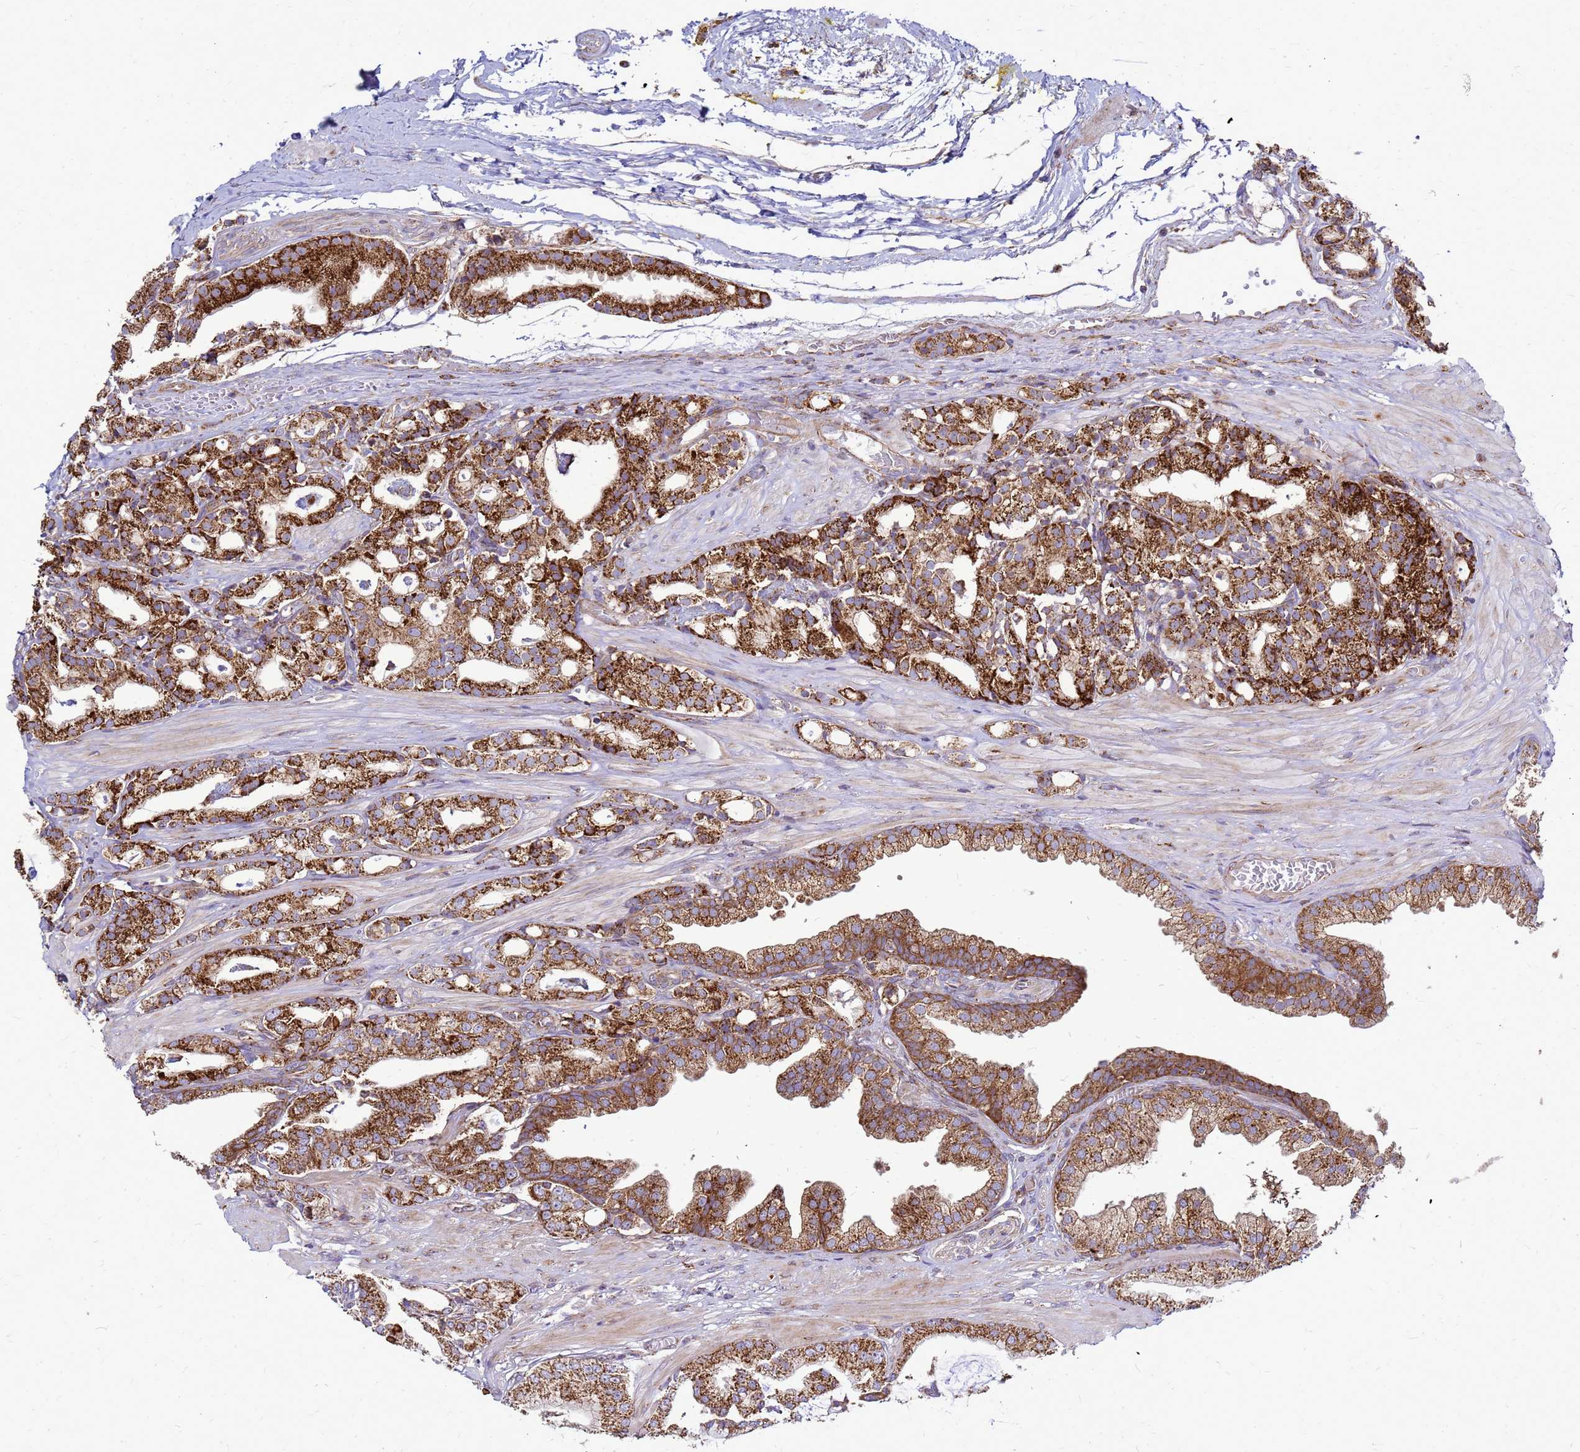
{"staining": {"intensity": "strong", "quantity": ">75%", "location": "cytoplasmic/membranous"}, "tissue": "prostate cancer", "cell_type": "Tumor cells", "image_type": "cancer", "snomed": [{"axis": "morphology", "description": "Adenocarcinoma, High grade"}, {"axis": "topography", "description": "Prostate"}], "caption": "Prostate cancer (high-grade adenocarcinoma) stained with immunohistochemistry exhibits strong cytoplasmic/membranous expression in about >75% of tumor cells.", "gene": "FSTL4", "patient": {"sex": "male", "age": 71}}